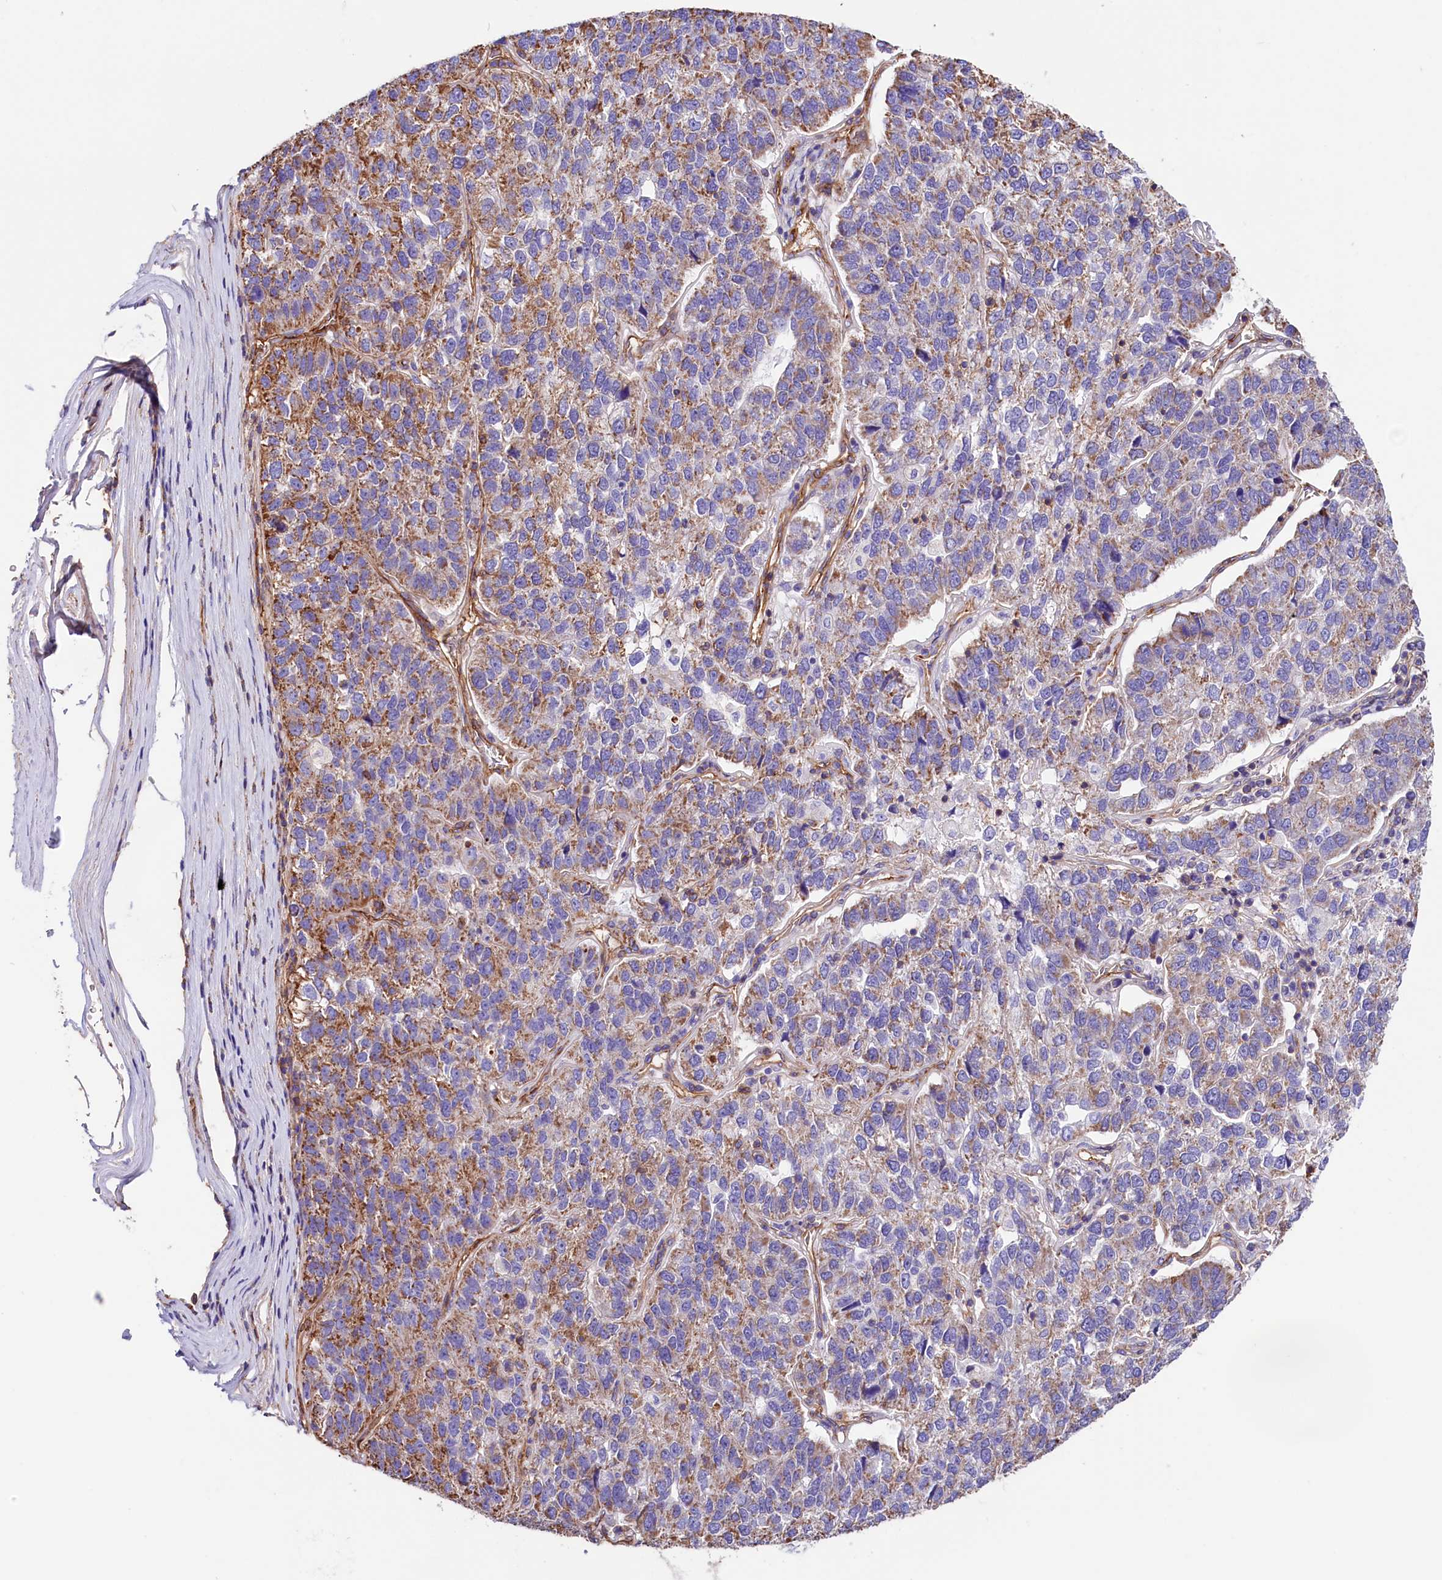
{"staining": {"intensity": "moderate", "quantity": "<25%", "location": "cytoplasmic/membranous"}, "tissue": "pancreatic cancer", "cell_type": "Tumor cells", "image_type": "cancer", "snomed": [{"axis": "morphology", "description": "Adenocarcinoma, NOS"}, {"axis": "topography", "description": "Pancreas"}], "caption": "This is an image of immunohistochemistry (IHC) staining of adenocarcinoma (pancreatic), which shows moderate expression in the cytoplasmic/membranous of tumor cells.", "gene": "ATP2B4", "patient": {"sex": "female", "age": 61}}